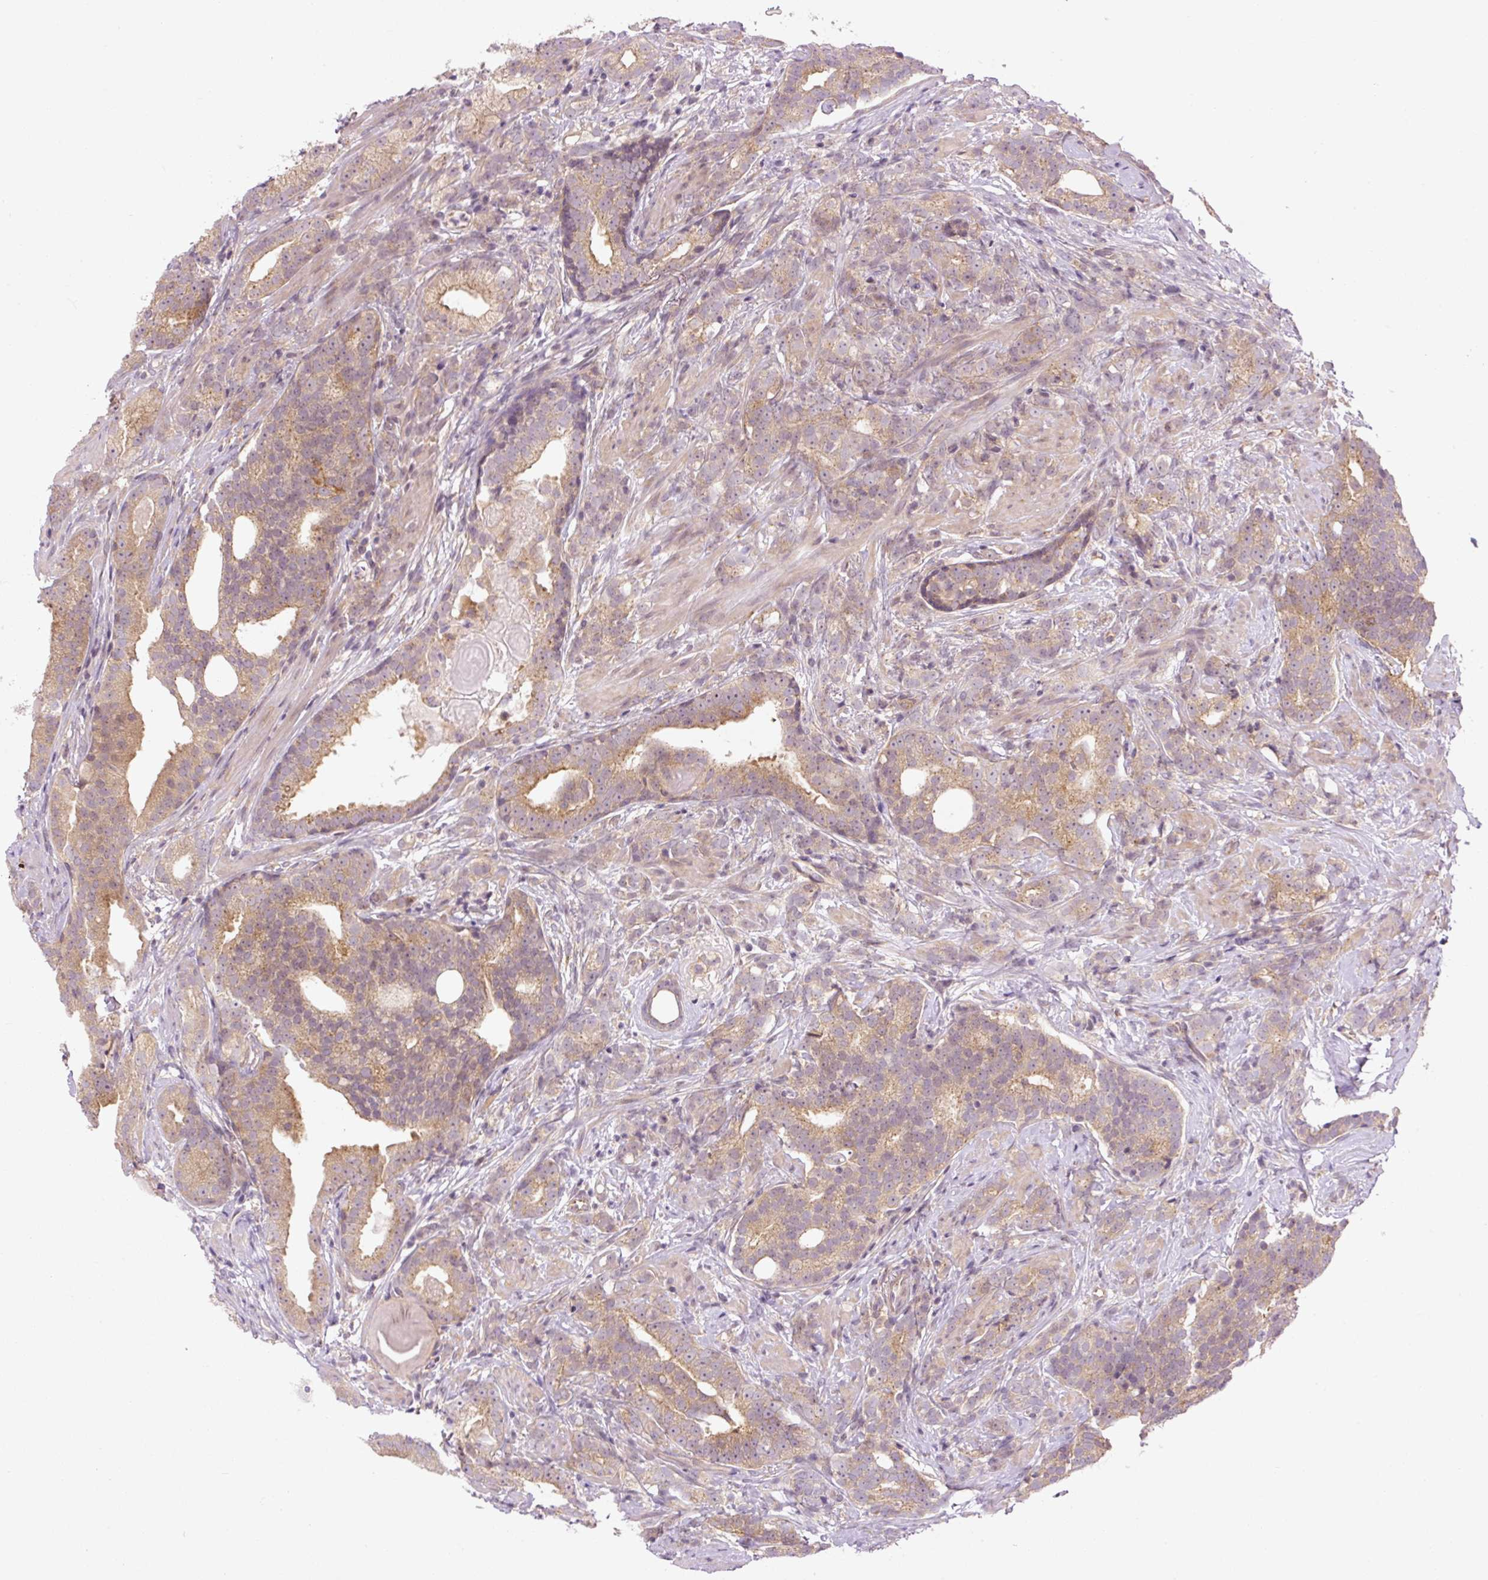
{"staining": {"intensity": "moderate", "quantity": "25%-75%", "location": "cytoplasmic/membranous"}, "tissue": "prostate cancer", "cell_type": "Tumor cells", "image_type": "cancer", "snomed": [{"axis": "morphology", "description": "Adenocarcinoma, High grade"}, {"axis": "topography", "description": "Prostate"}], "caption": "IHC (DAB (3,3'-diaminobenzidine)) staining of prostate cancer exhibits moderate cytoplasmic/membranous protein expression in approximately 25%-75% of tumor cells. (Stains: DAB (3,3'-diaminobenzidine) in brown, nuclei in blue, Microscopy: brightfield microscopy at high magnification).", "gene": "MZT2B", "patient": {"sex": "male", "age": 64}}